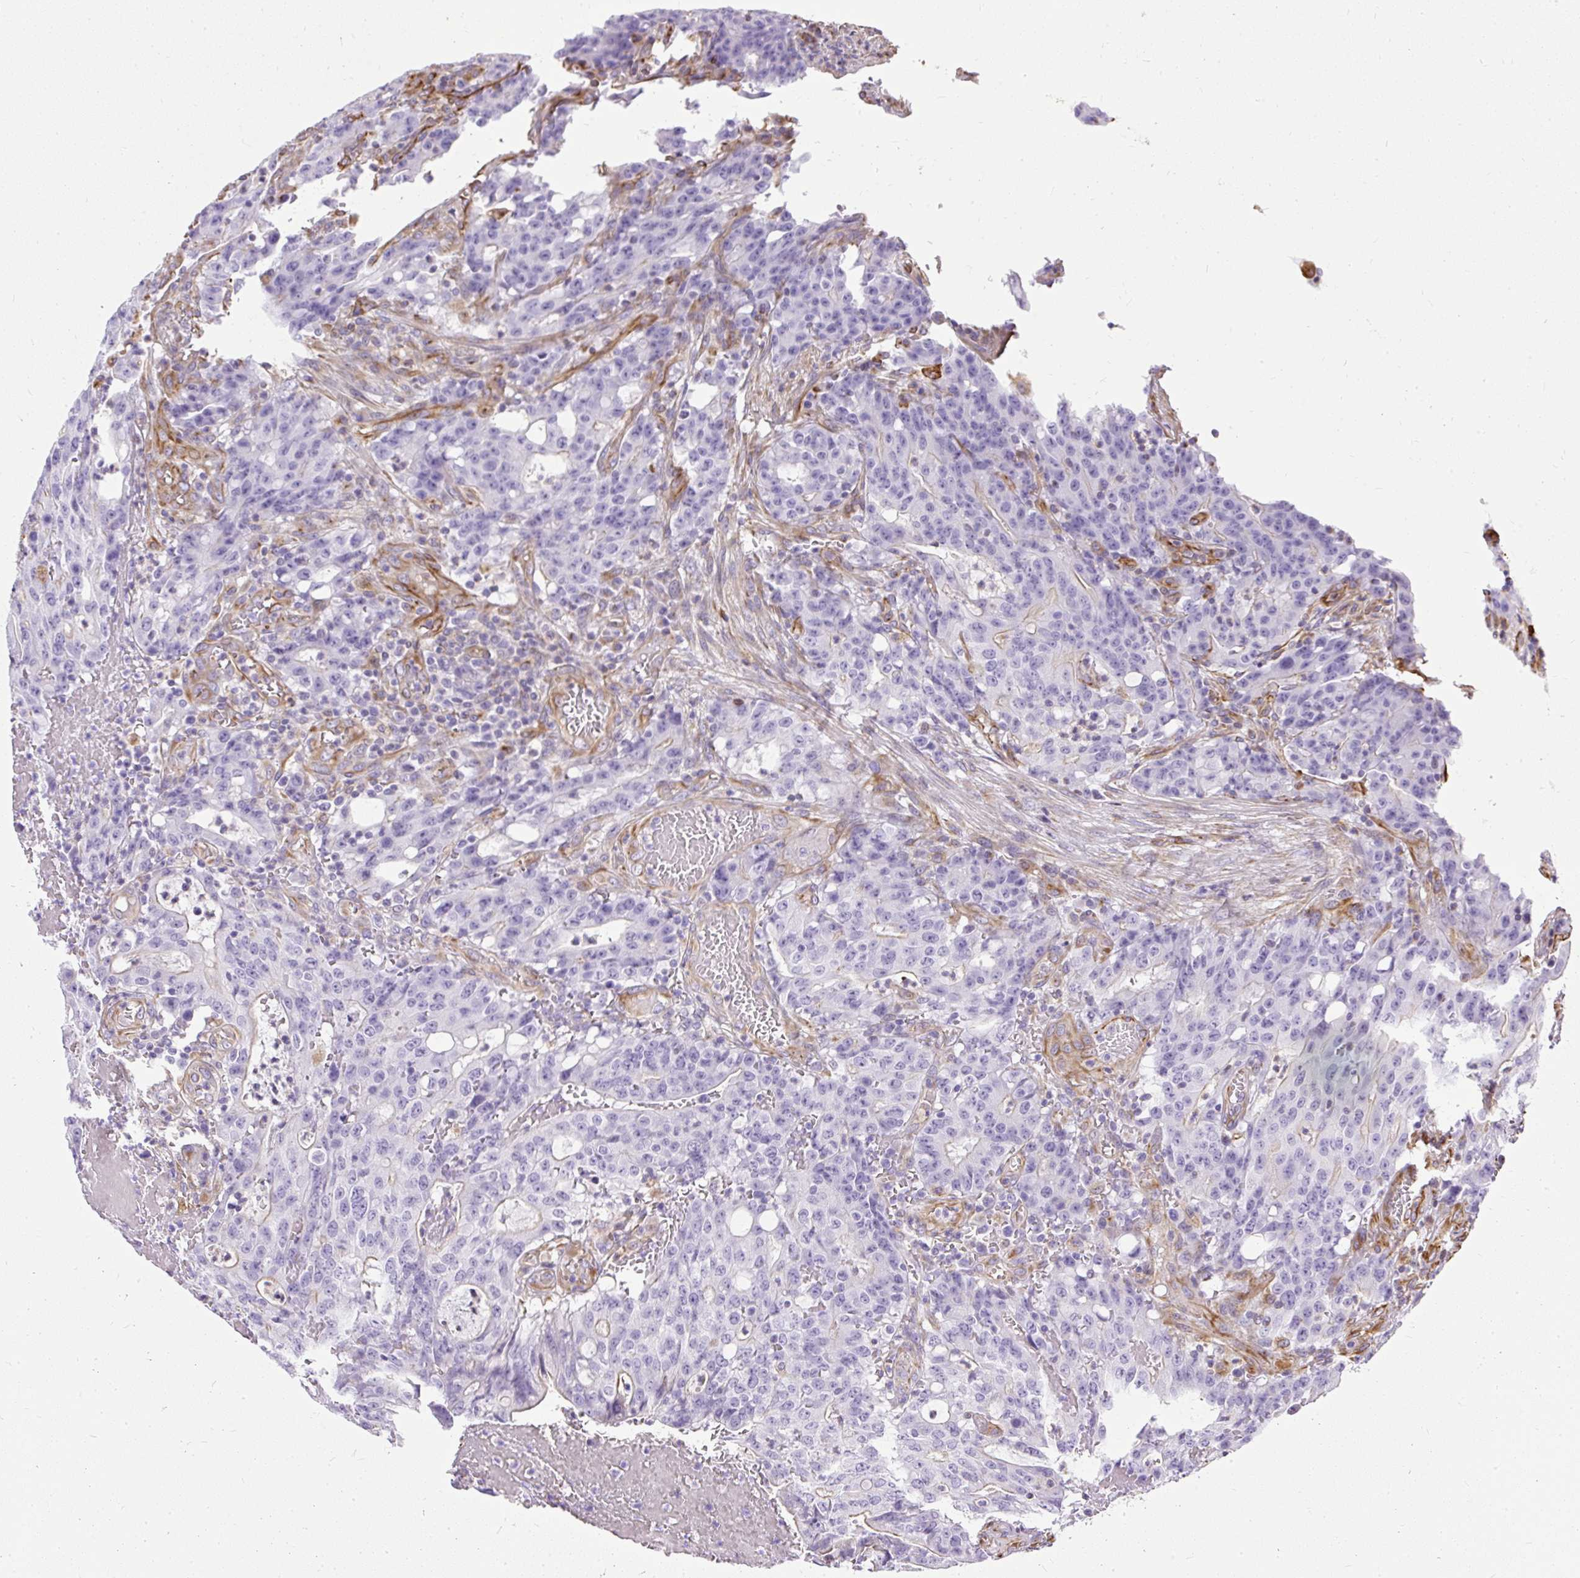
{"staining": {"intensity": "moderate", "quantity": "<25%", "location": "cytoplasmic/membranous"}, "tissue": "colorectal cancer", "cell_type": "Tumor cells", "image_type": "cancer", "snomed": [{"axis": "morphology", "description": "Adenocarcinoma, NOS"}, {"axis": "topography", "description": "Colon"}], "caption": "Moderate cytoplasmic/membranous staining for a protein is seen in about <25% of tumor cells of colorectal adenocarcinoma using immunohistochemistry.", "gene": "PLS1", "patient": {"sex": "male", "age": 83}}